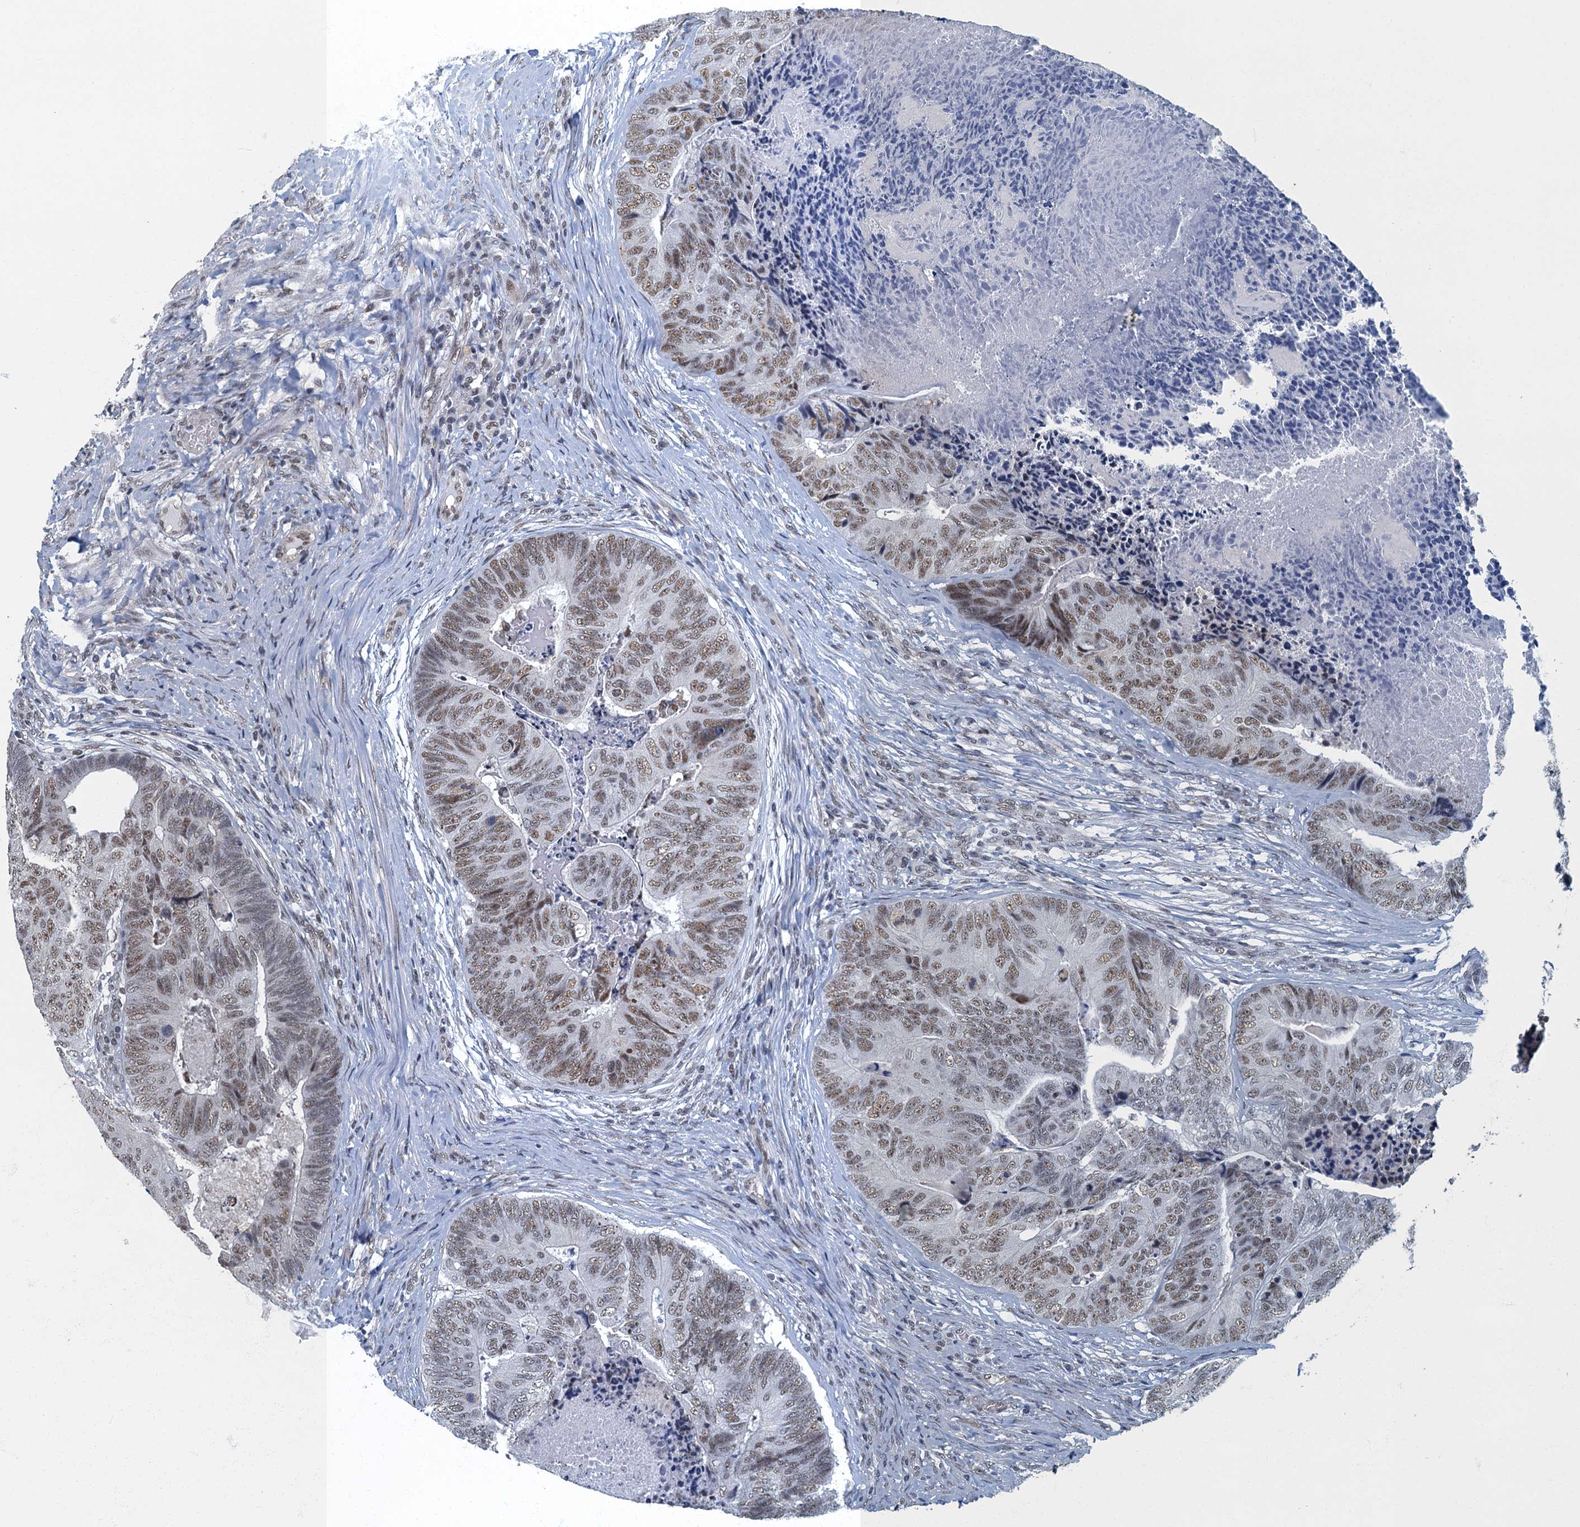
{"staining": {"intensity": "moderate", "quantity": ">75%", "location": "nuclear"}, "tissue": "colorectal cancer", "cell_type": "Tumor cells", "image_type": "cancer", "snomed": [{"axis": "morphology", "description": "Adenocarcinoma, NOS"}, {"axis": "topography", "description": "Colon"}], "caption": "There is medium levels of moderate nuclear expression in tumor cells of colorectal adenocarcinoma, as demonstrated by immunohistochemical staining (brown color).", "gene": "GADL1", "patient": {"sex": "female", "age": 67}}